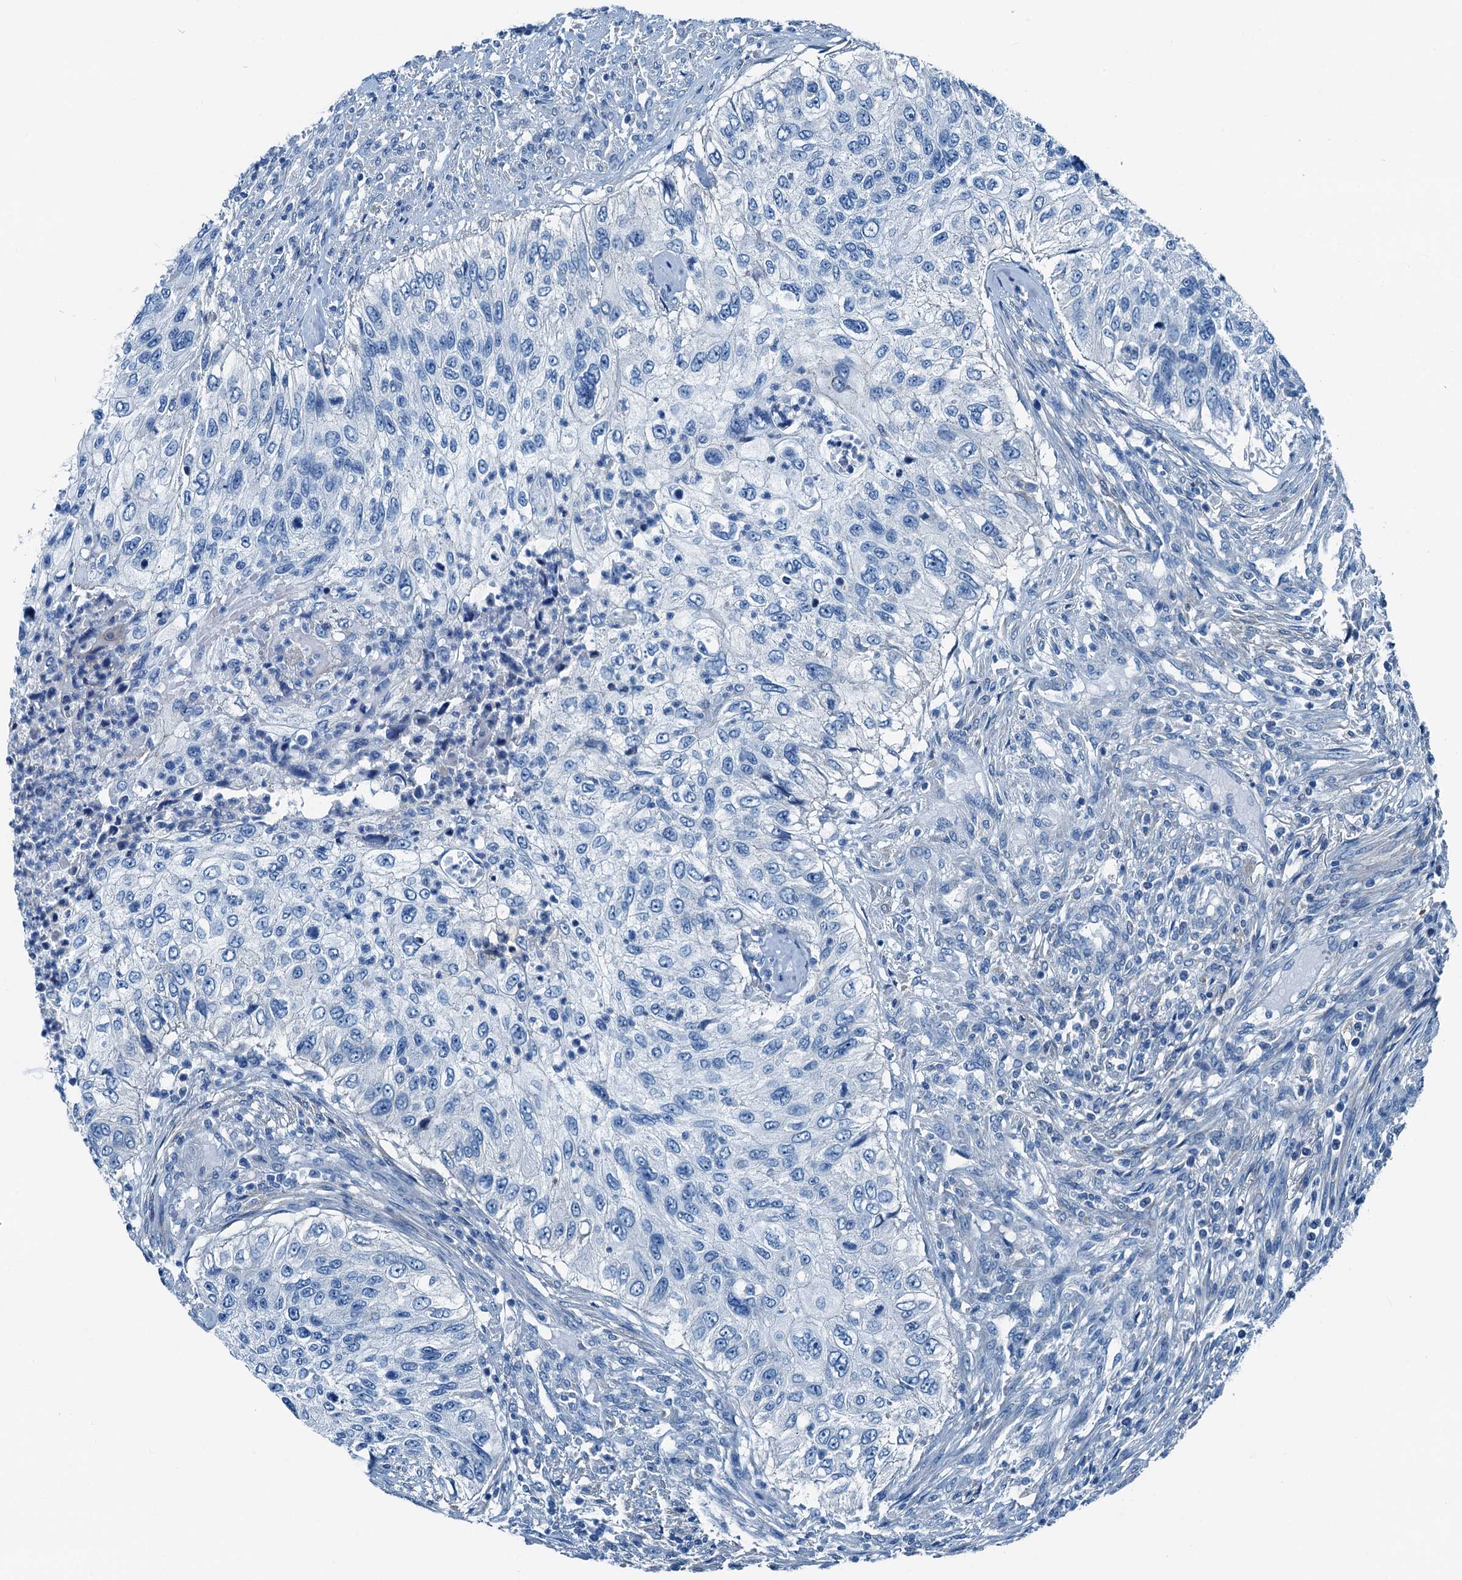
{"staining": {"intensity": "negative", "quantity": "none", "location": "none"}, "tissue": "urothelial cancer", "cell_type": "Tumor cells", "image_type": "cancer", "snomed": [{"axis": "morphology", "description": "Urothelial carcinoma, High grade"}, {"axis": "topography", "description": "Urinary bladder"}], "caption": "Photomicrograph shows no significant protein positivity in tumor cells of high-grade urothelial carcinoma.", "gene": "RAB3IL1", "patient": {"sex": "female", "age": 60}}